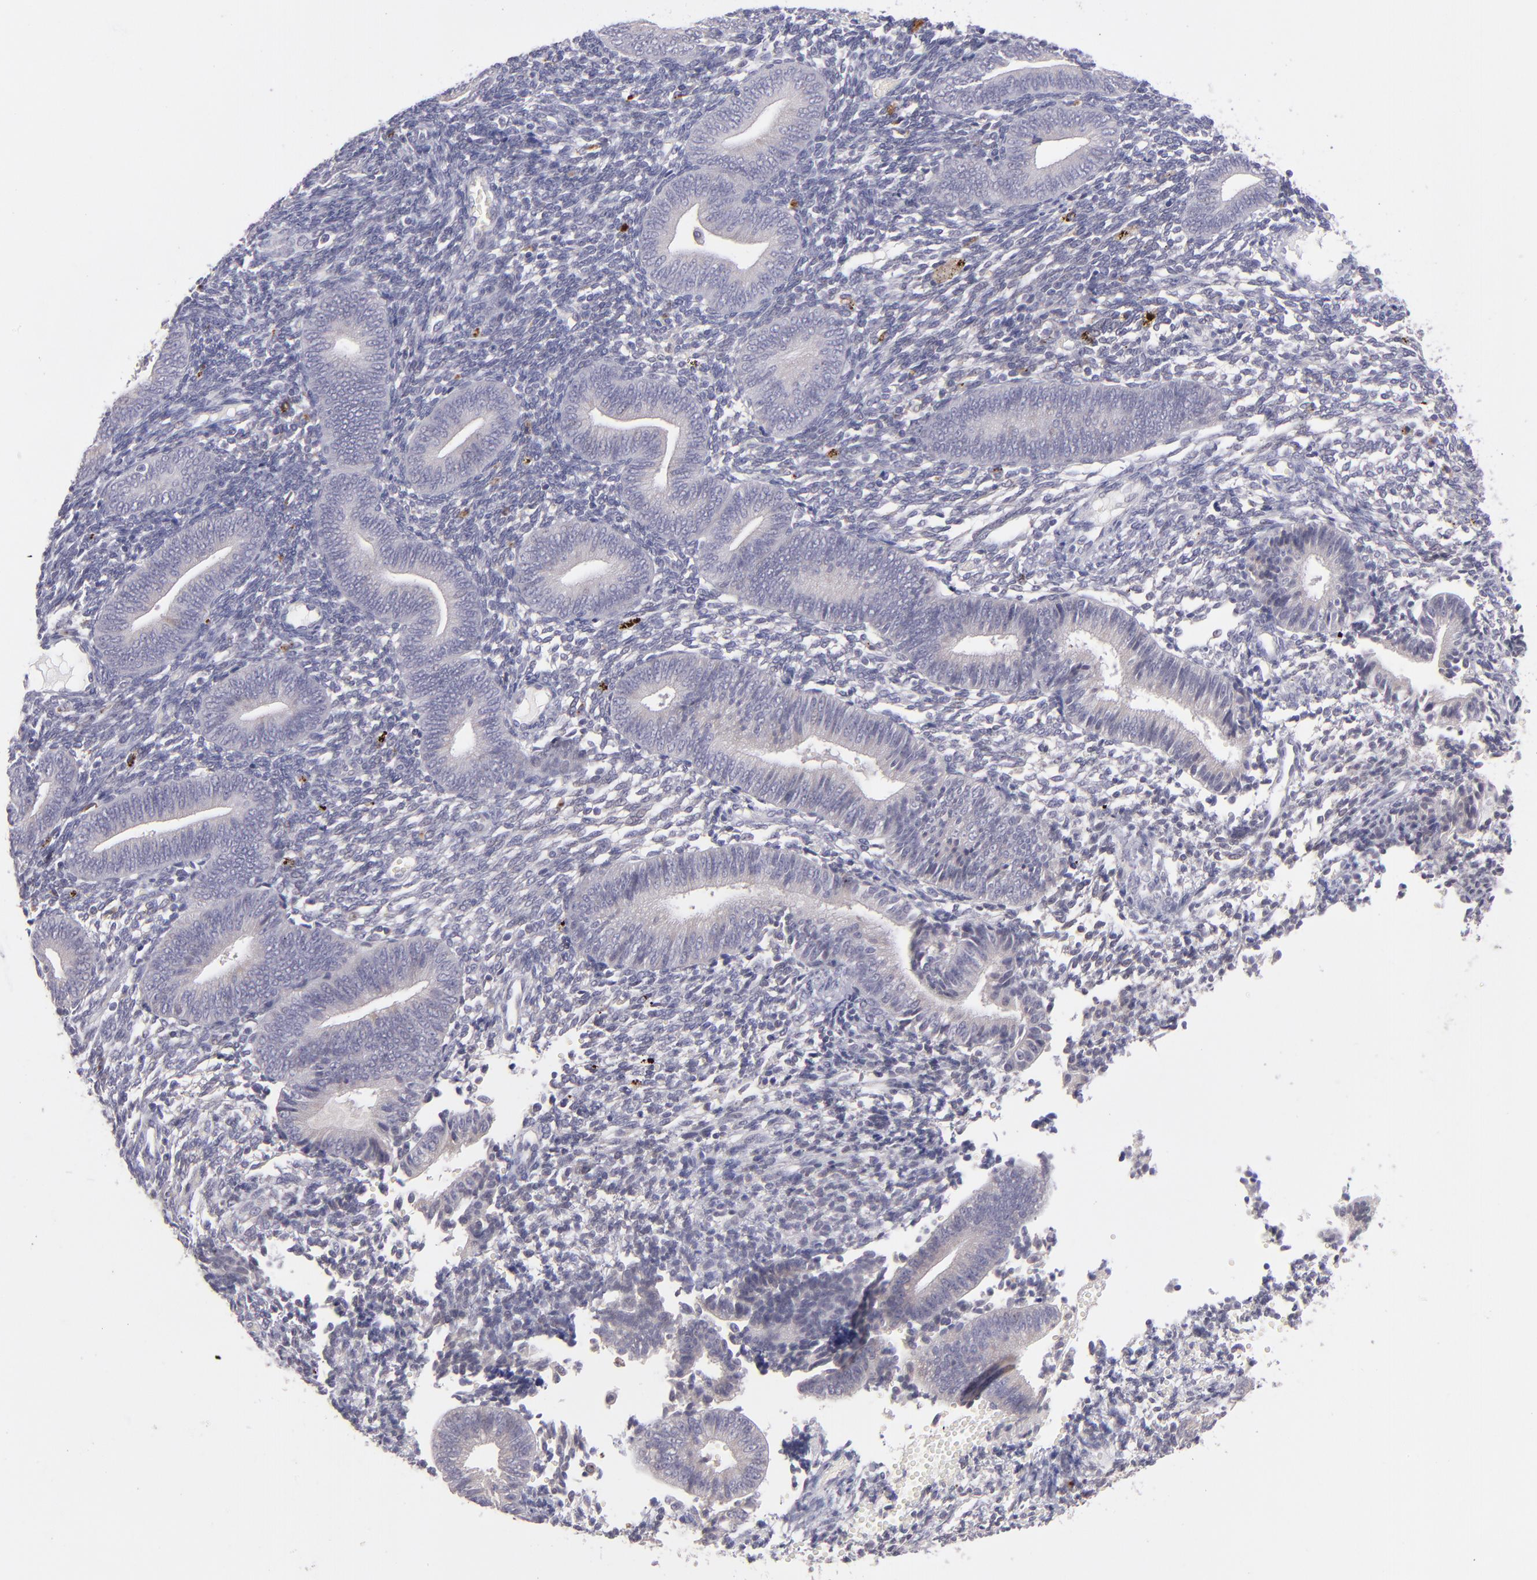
{"staining": {"intensity": "strong", "quantity": "<25%", "location": "nuclear"}, "tissue": "endometrium", "cell_type": "Cells in endometrial stroma", "image_type": "normal", "snomed": [{"axis": "morphology", "description": "Normal tissue, NOS"}, {"axis": "topography", "description": "Uterus"}, {"axis": "topography", "description": "Endometrium"}], "caption": "Immunohistochemistry (IHC) (DAB (3,3'-diaminobenzidine)) staining of benign endometrium displays strong nuclear protein staining in about <25% of cells in endometrial stroma. (Brightfield microscopy of DAB IHC at high magnification).", "gene": "TRAF3", "patient": {"sex": "female", "age": 33}}